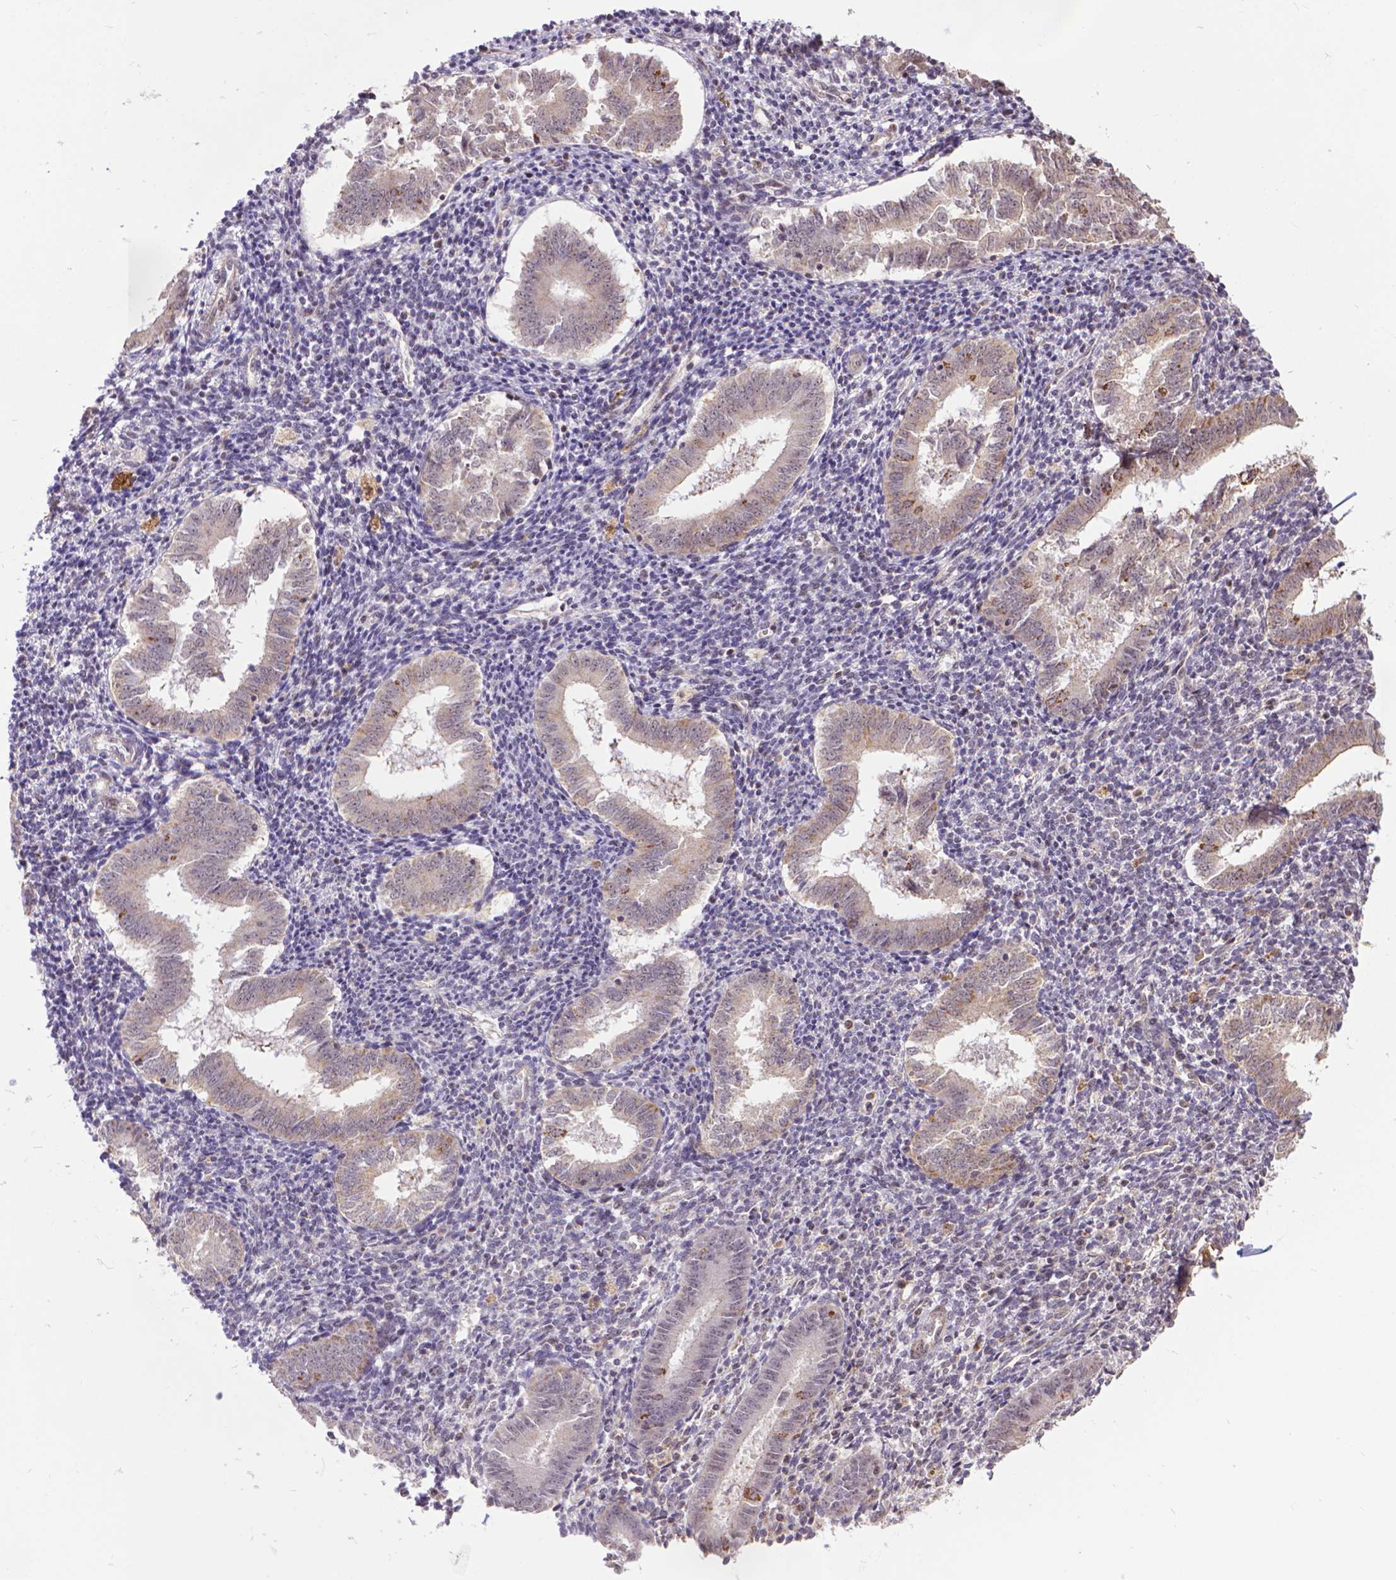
{"staining": {"intensity": "negative", "quantity": "none", "location": "none"}, "tissue": "endometrium", "cell_type": "Cells in endometrial stroma", "image_type": "normal", "snomed": [{"axis": "morphology", "description": "Normal tissue, NOS"}, {"axis": "topography", "description": "Endometrium"}], "caption": "The immunohistochemistry (IHC) micrograph has no significant expression in cells in endometrial stroma of endometrium.", "gene": "TMEM135", "patient": {"sex": "female", "age": 25}}